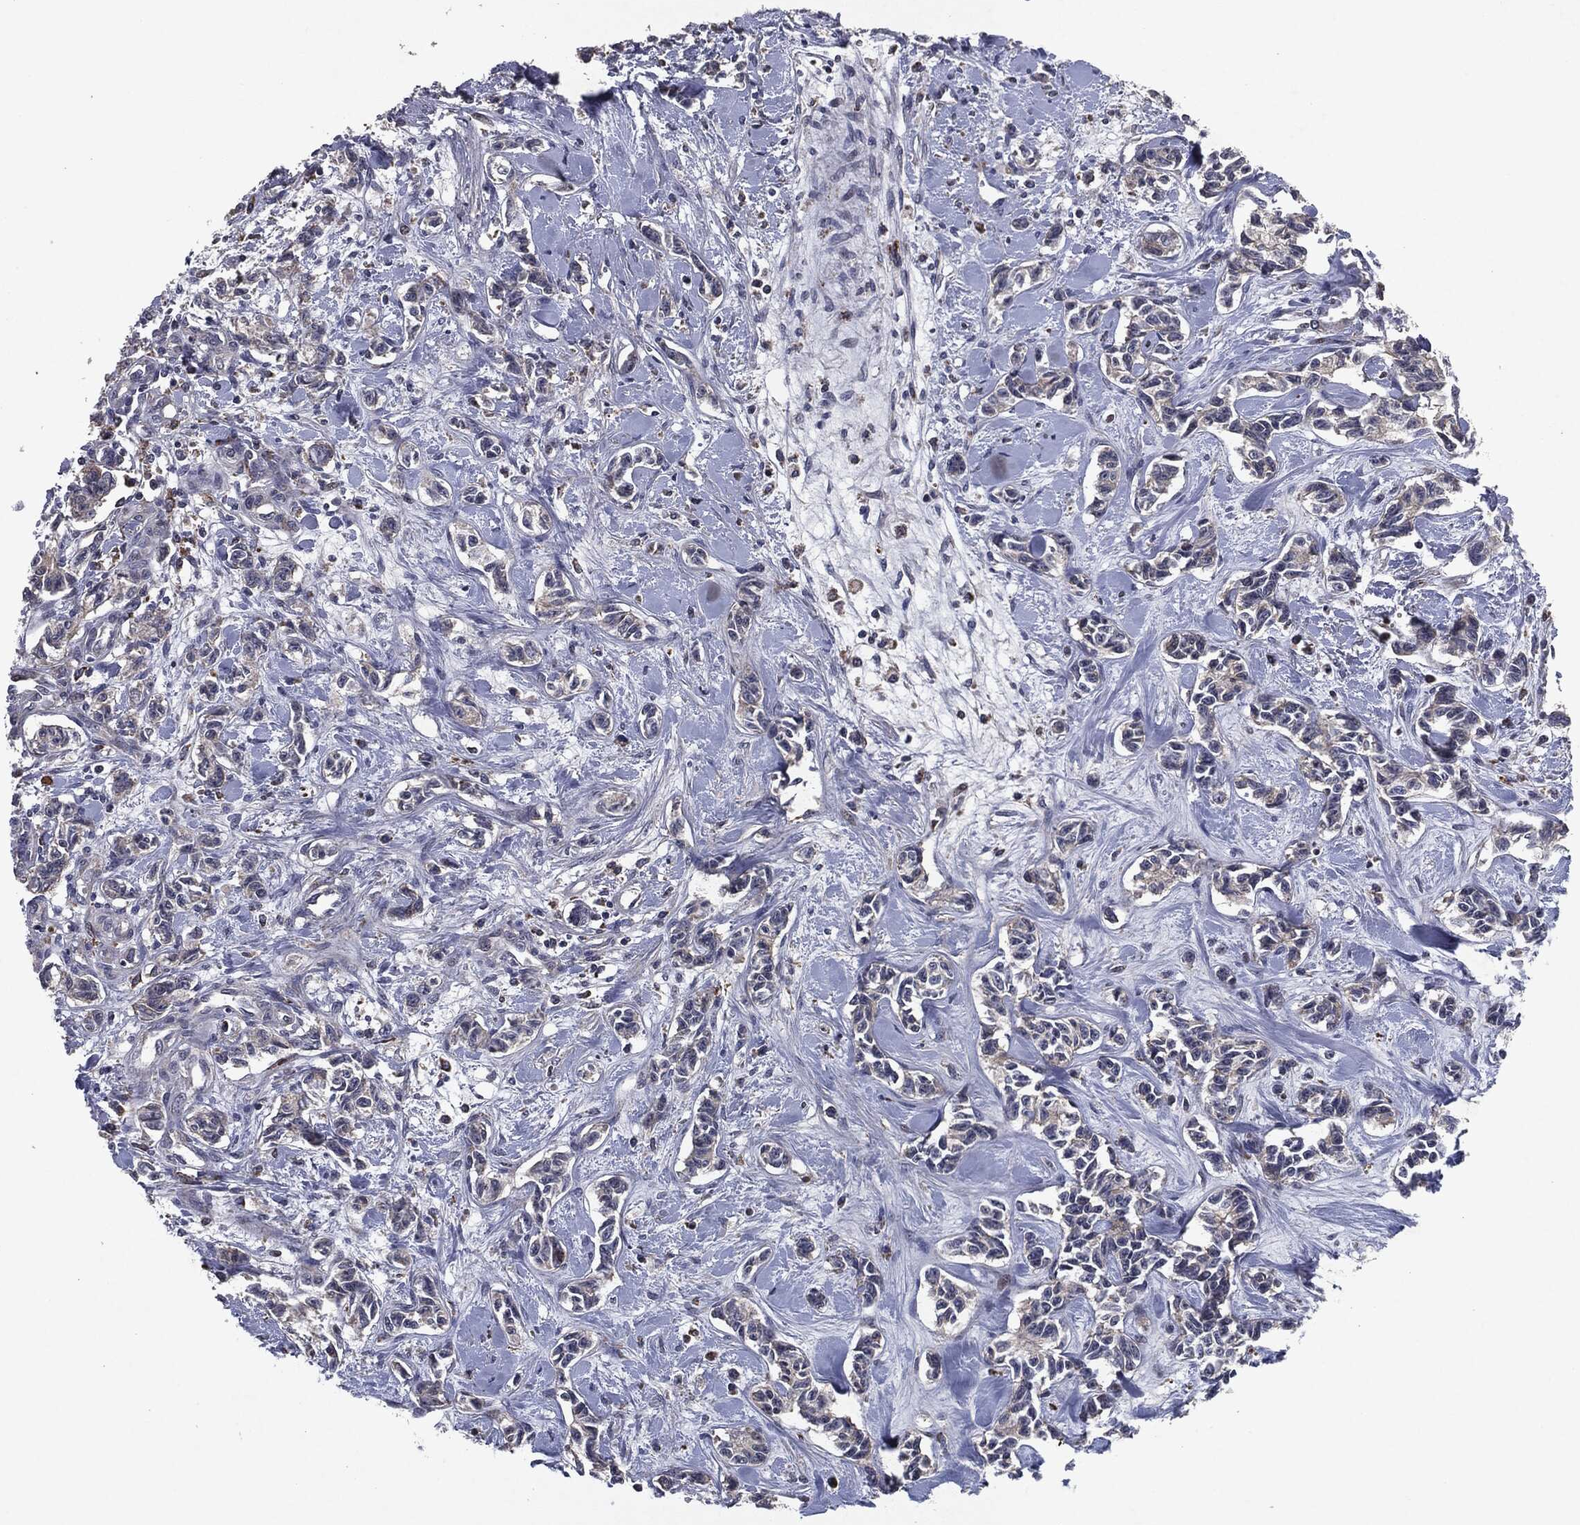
{"staining": {"intensity": "negative", "quantity": "none", "location": "none"}, "tissue": "carcinoid", "cell_type": "Tumor cells", "image_type": "cancer", "snomed": [{"axis": "morphology", "description": "Carcinoid, malignant, NOS"}, {"axis": "topography", "description": "Kidney"}], "caption": "Immunohistochemical staining of human carcinoid reveals no significant expression in tumor cells.", "gene": "SLC31A2", "patient": {"sex": "female", "age": 41}}